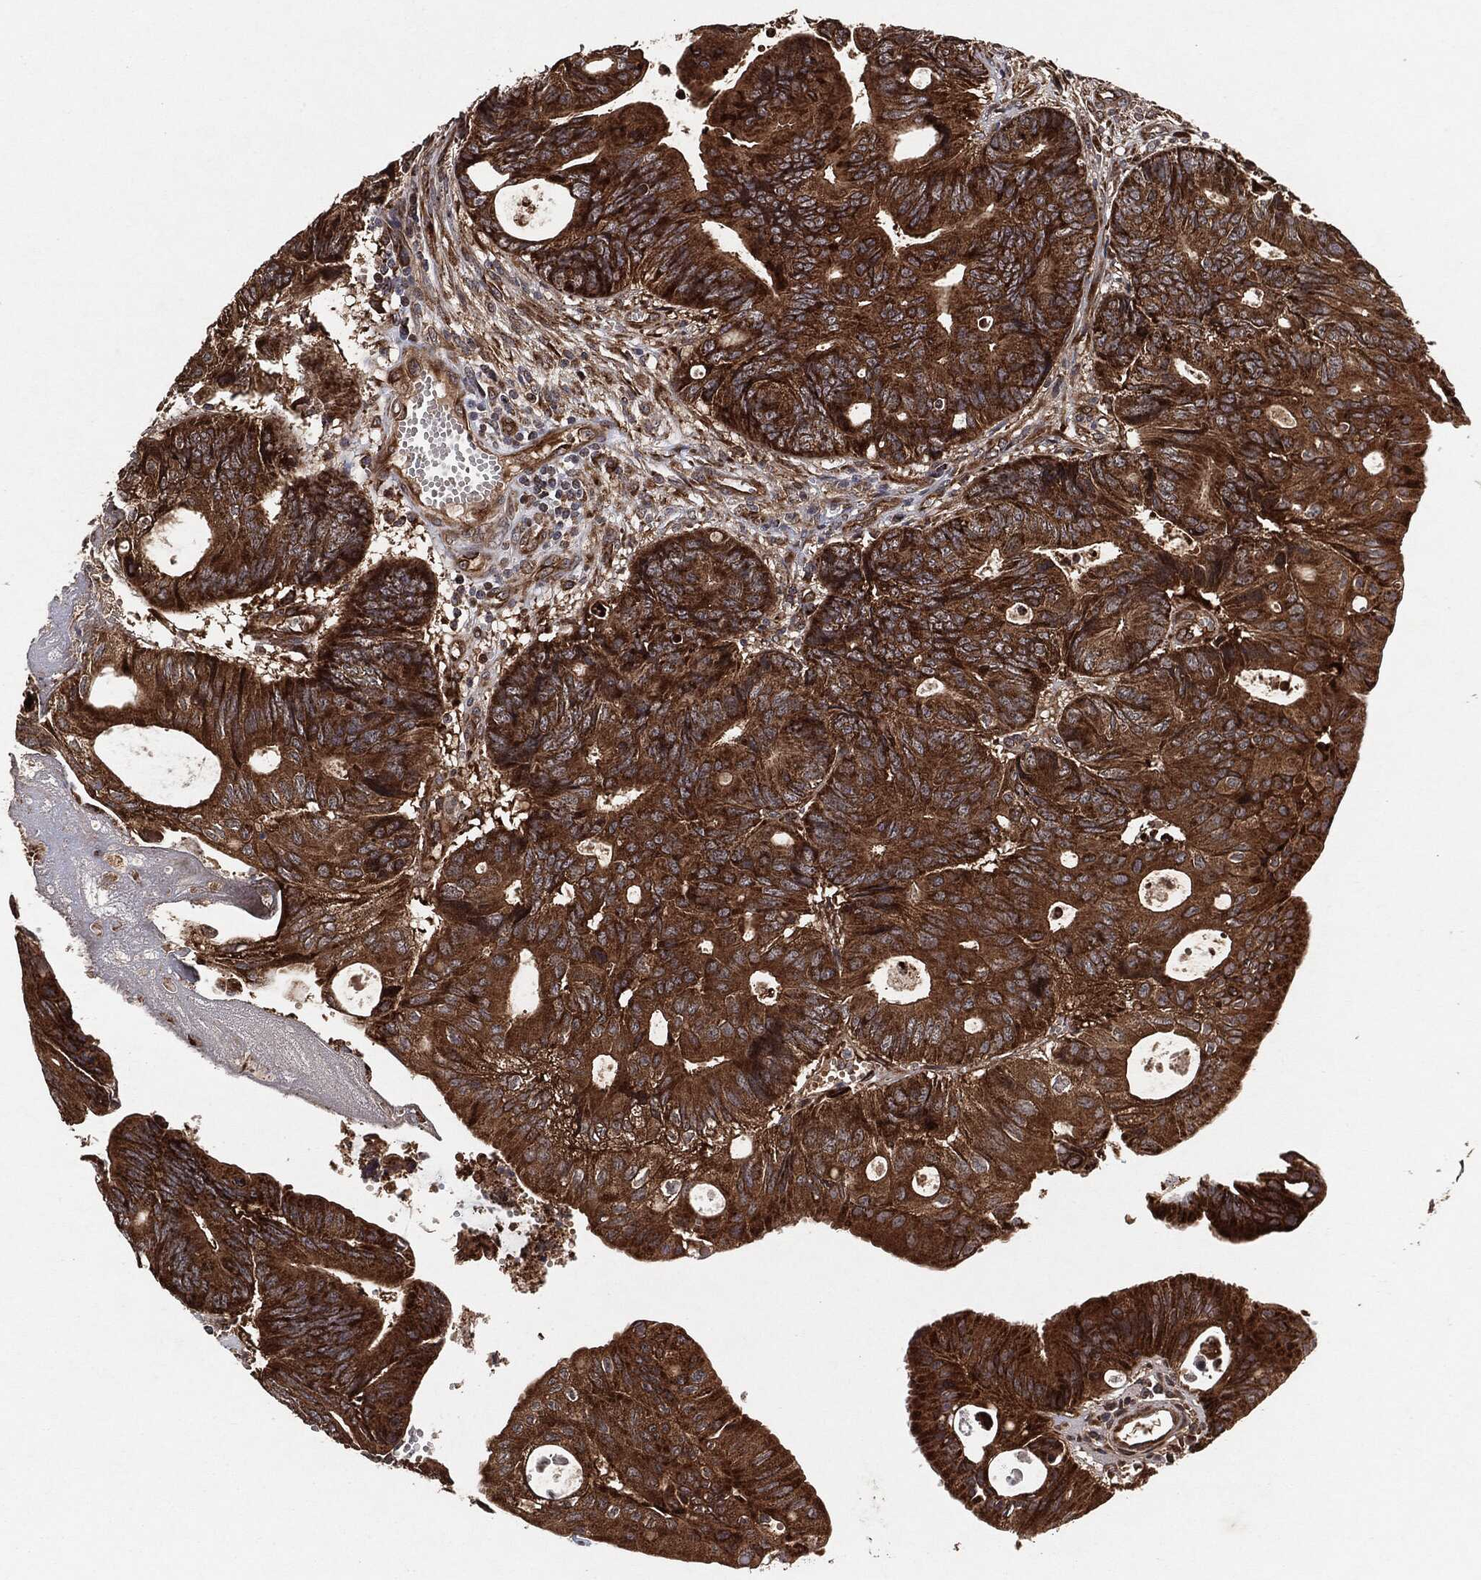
{"staining": {"intensity": "strong", "quantity": ">75%", "location": "cytoplasmic/membranous"}, "tissue": "colorectal cancer", "cell_type": "Tumor cells", "image_type": "cancer", "snomed": [{"axis": "morphology", "description": "Normal tissue, NOS"}, {"axis": "morphology", "description": "Adenocarcinoma, NOS"}, {"axis": "topography", "description": "Colon"}], "caption": "Immunohistochemistry (IHC) staining of colorectal cancer, which demonstrates high levels of strong cytoplasmic/membranous expression in about >75% of tumor cells indicating strong cytoplasmic/membranous protein positivity. The staining was performed using DAB (3,3'-diaminobenzidine) (brown) for protein detection and nuclei were counterstained in hematoxylin (blue).", "gene": "BCAR1", "patient": {"sex": "male", "age": 65}}